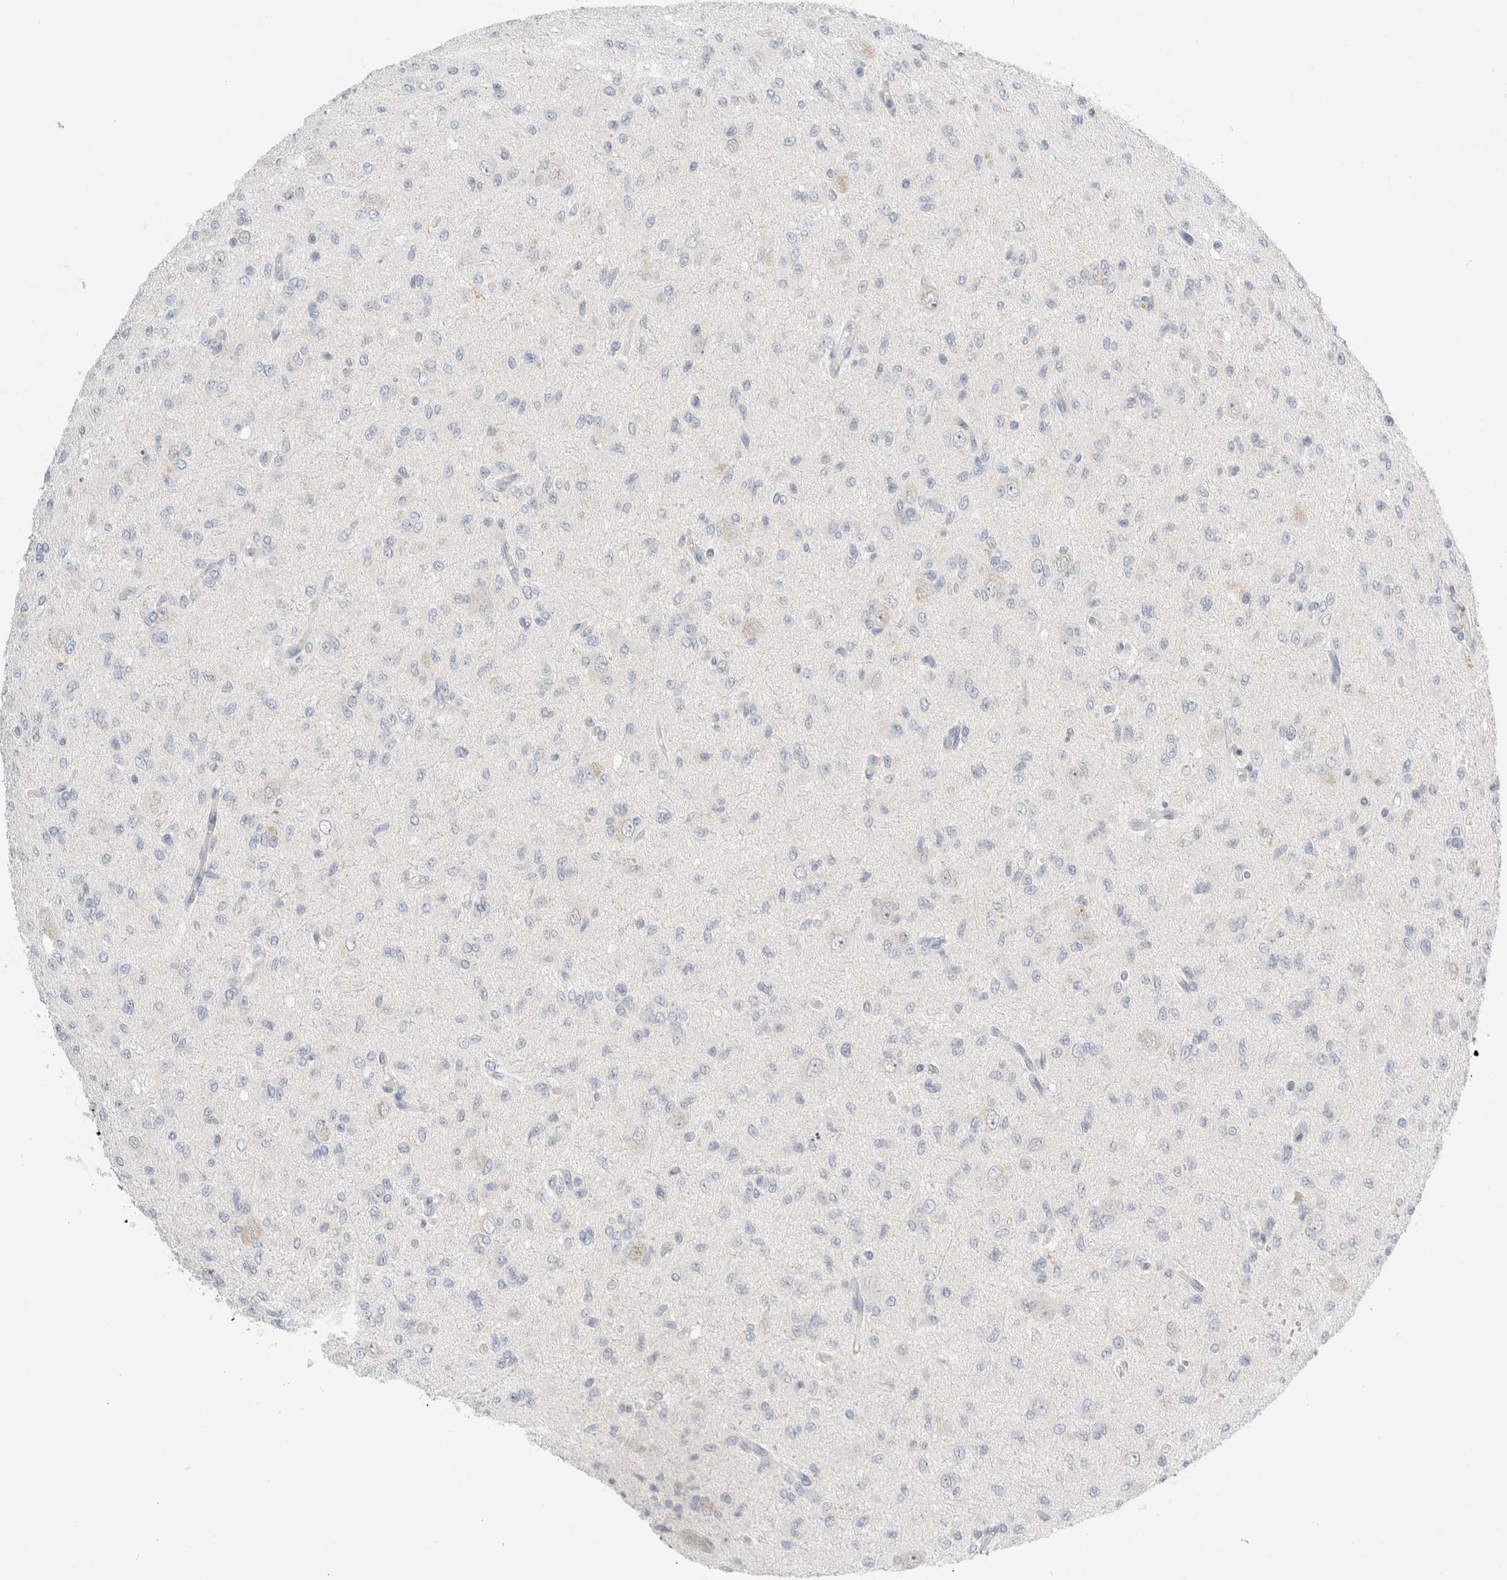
{"staining": {"intensity": "negative", "quantity": "none", "location": "none"}, "tissue": "glioma", "cell_type": "Tumor cells", "image_type": "cancer", "snomed": [{"axis": "morphology", "description": "Glioma, malignant, High grade"}, {"axis": "topography", "description": "Brain"}], "caption": "DAB (3,3'-diaminobenzidine) immunohistochemical staining of glioma demonstrates no significant positivity in tumor cells.", "gene": "SDR16C5", "patient": {"sex": "female", "age": 59}}